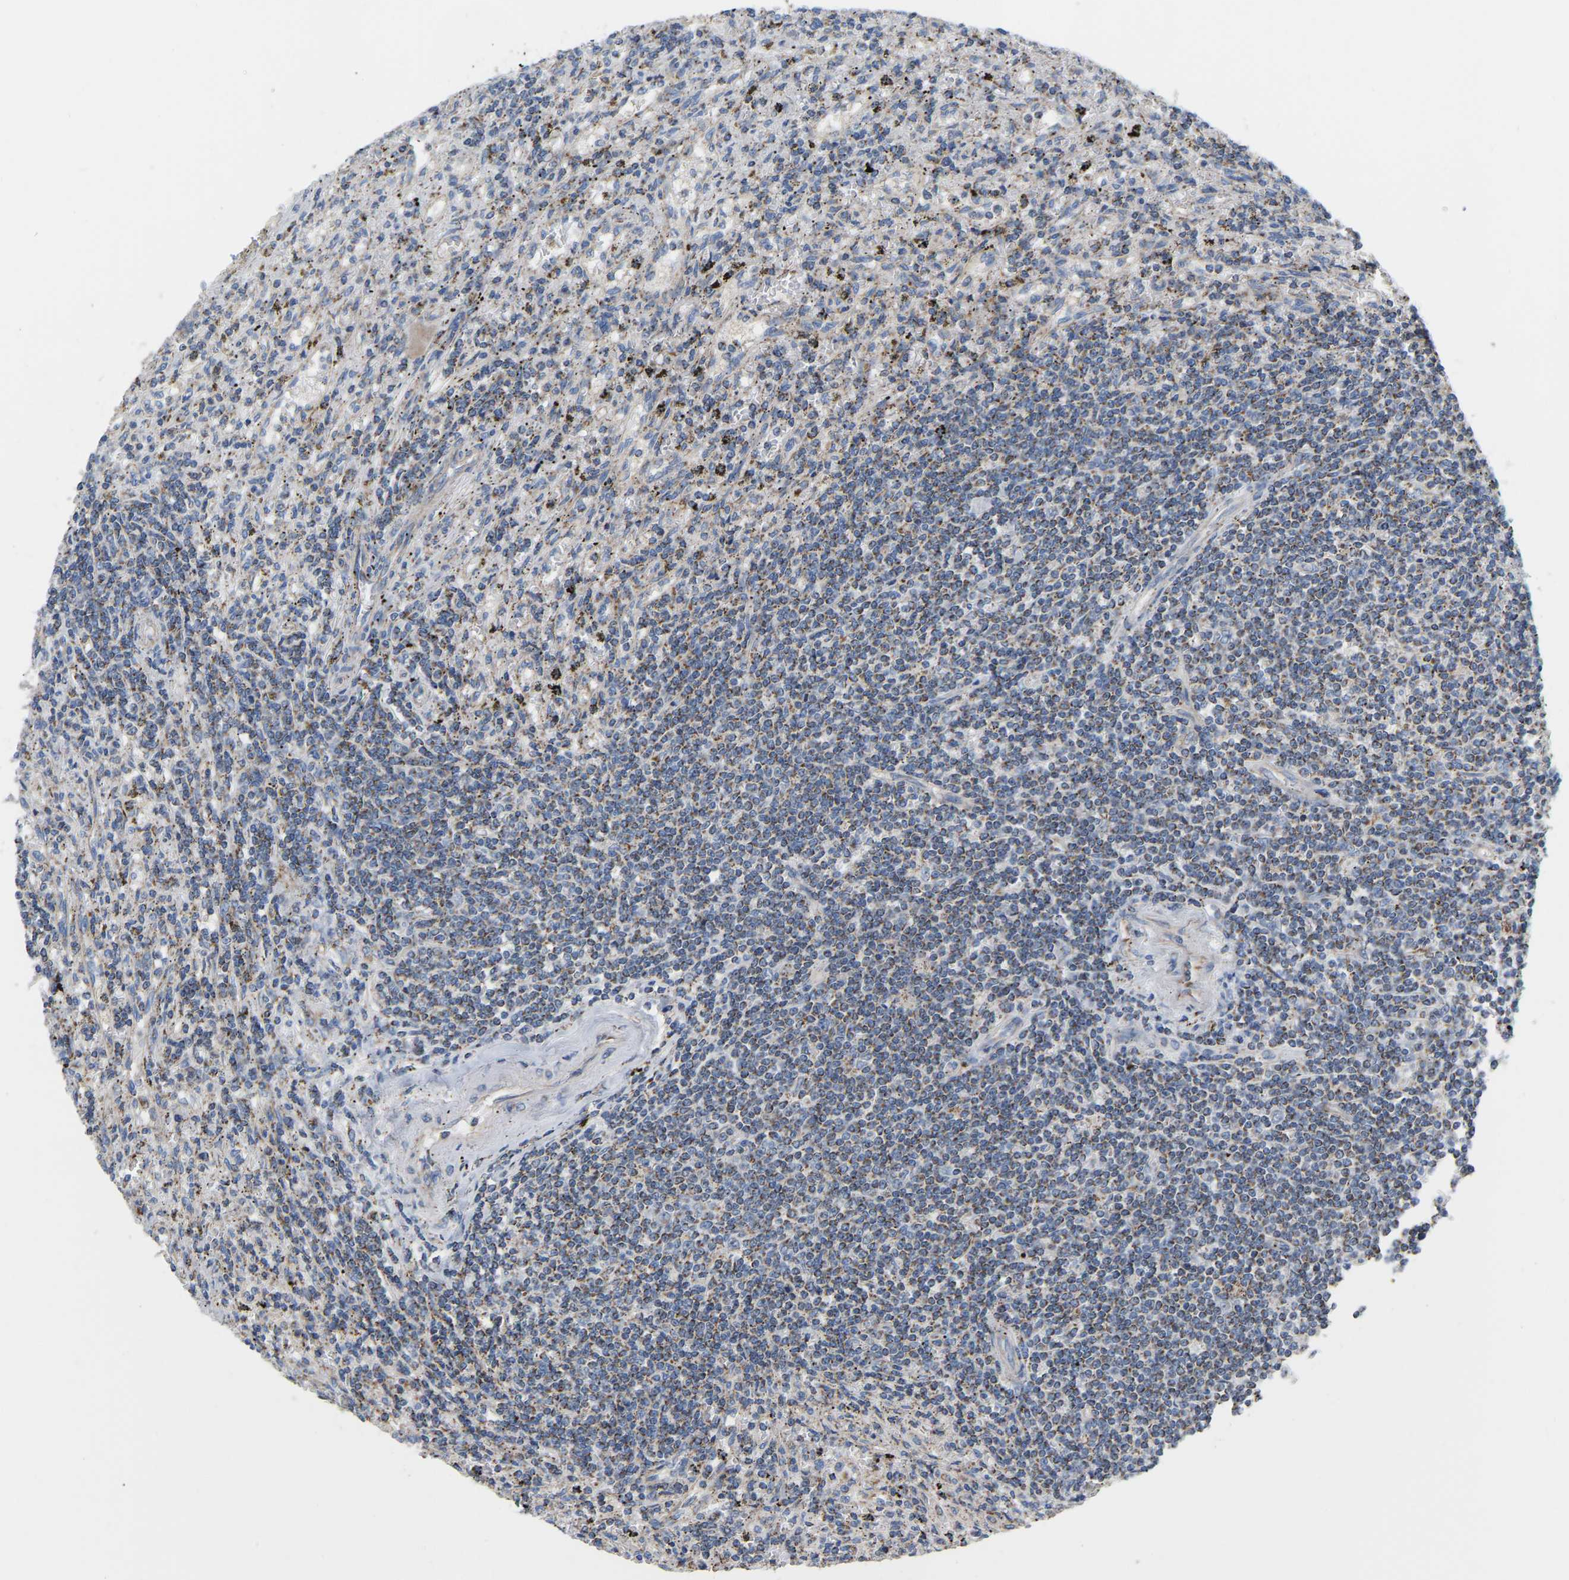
{"staining": {"intensity": "weak", "quantity": ">75%", "location": "cytoplasmic/membranous"}, "tissue": "lymphoma", "cell_type": "Tumor cells", "image_type": "cancer", "snomed": [{"axis": "morphology", "description": "Malignant lymphoma, non-Hodgkin's type, Low grade"}, {"axis": "topography", "description": "Spleen"}], "caption": "This is an image of IHC staining of malignant lymphoma, non-Hodgkin's type (low-grade), which shows weak positivity in the cytoplasmic/membranous of tumor cells.", "gene": "CBLB", "patient": {"sex": "male", "age": 76}}